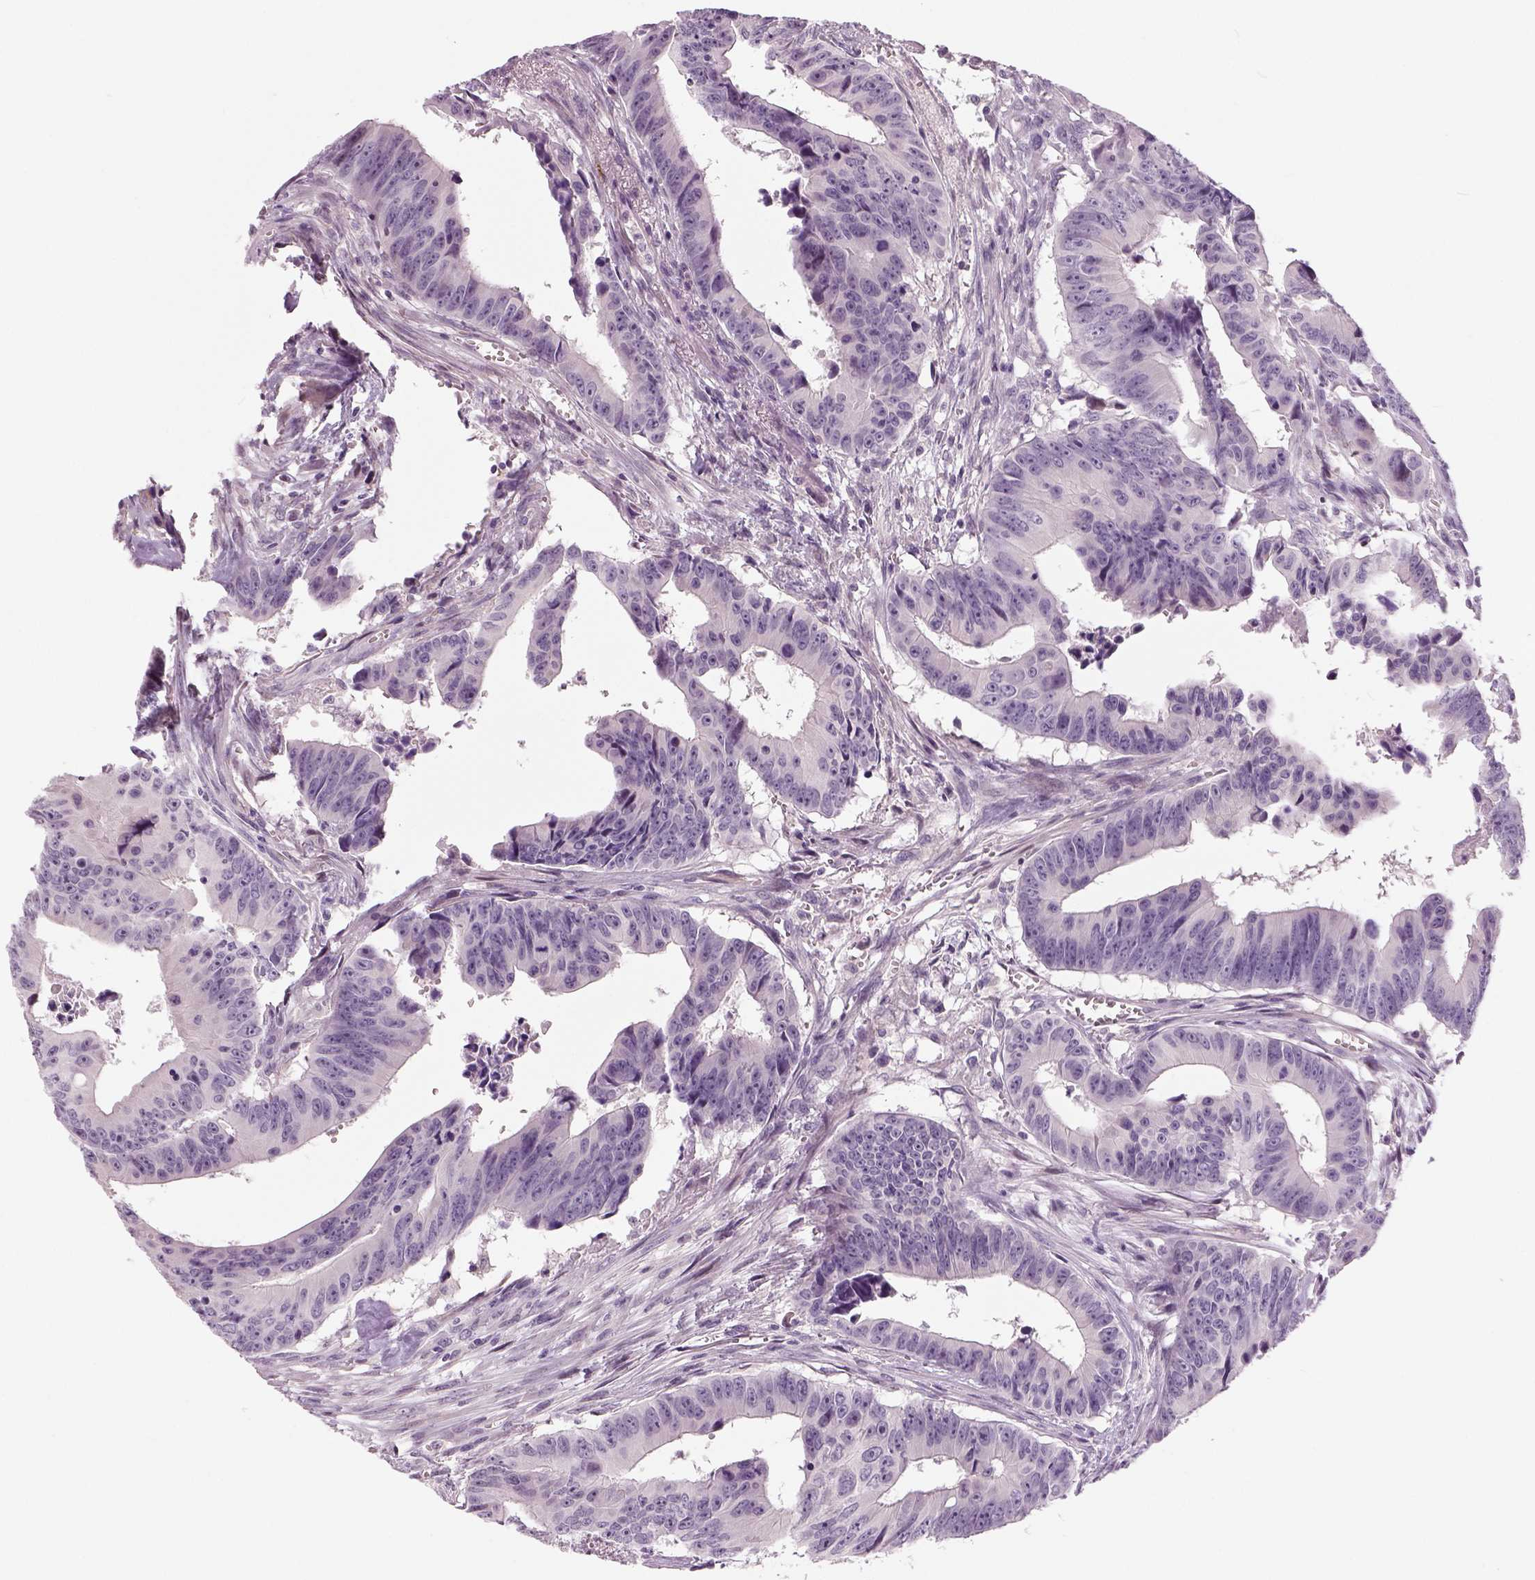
{"staining": {"intensity": "negative", "quantity": "none", "location": "none"}, "tissue": "colorectal cancer", "cell_type": "Tumor cells", "image_type": "cancer", "snomed": [{"axis": "morphology", "description": "Adenocarcinoma, NOS"}, {"axis": "topography", "description": "Colon"}], "caption": "This is a photomicrograph of immunohistochemistry (IHC) staining of colorectal adenocarcinoma, which shows no expression in tumor cells.", "gene": "NECAB1", "patient": {"sex": "female", "age": 87}}